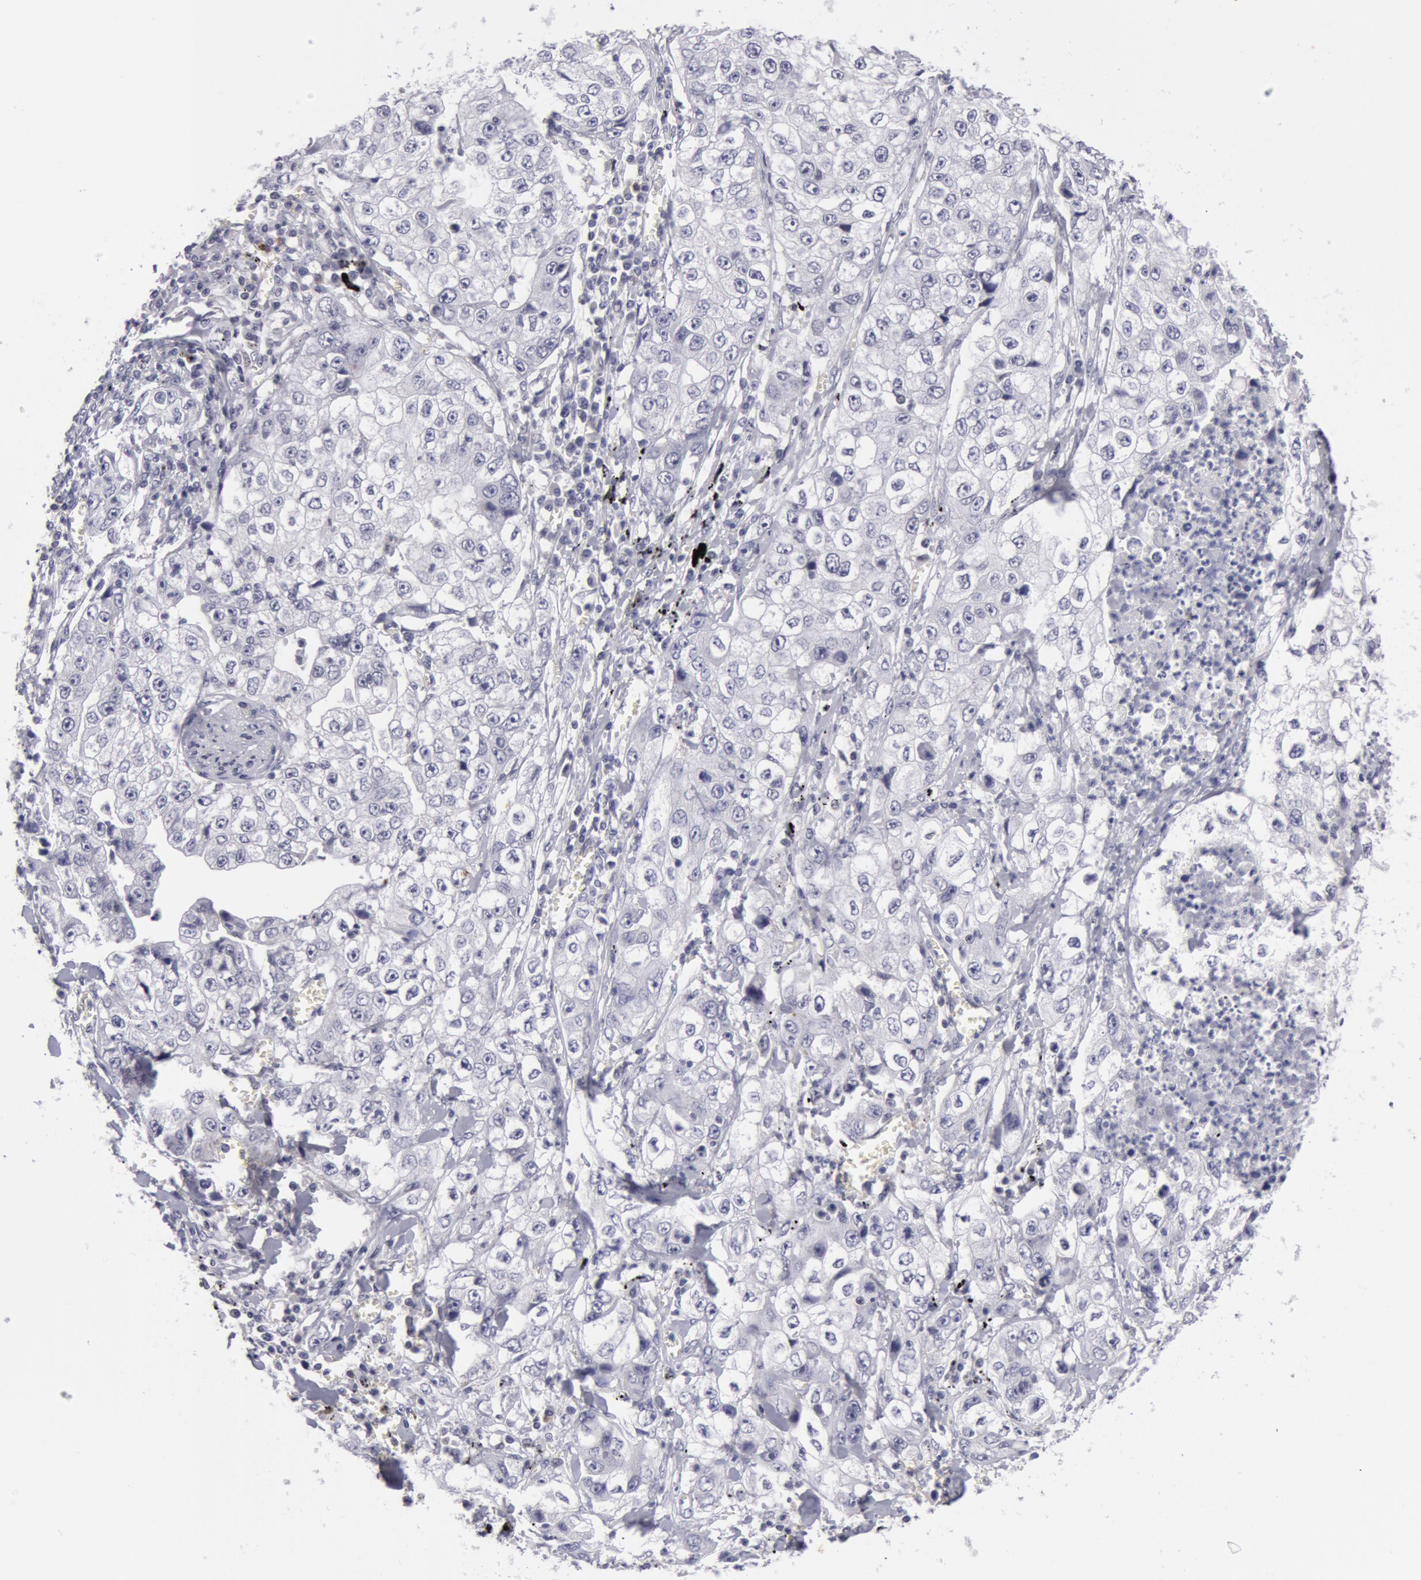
{"staining": {"intensity": "negative", "quantity": "none", "location": "none"}, "tissue": "lung cancer", "cell_type": "Tumor cells", "image_type": "cancer", "snomed": [{"axis": "morphology", "description": "Squamous cell carcinoma, NOS"}, {"axis": "topography", "description": "Lung"}], "caption": "Lung cancer stained for a protein using immunohistochemistry (IHC) exhibits no staining tumor cells.", "gene": "NLGN4X", "patient": {"sex": "male", "age": 64}}